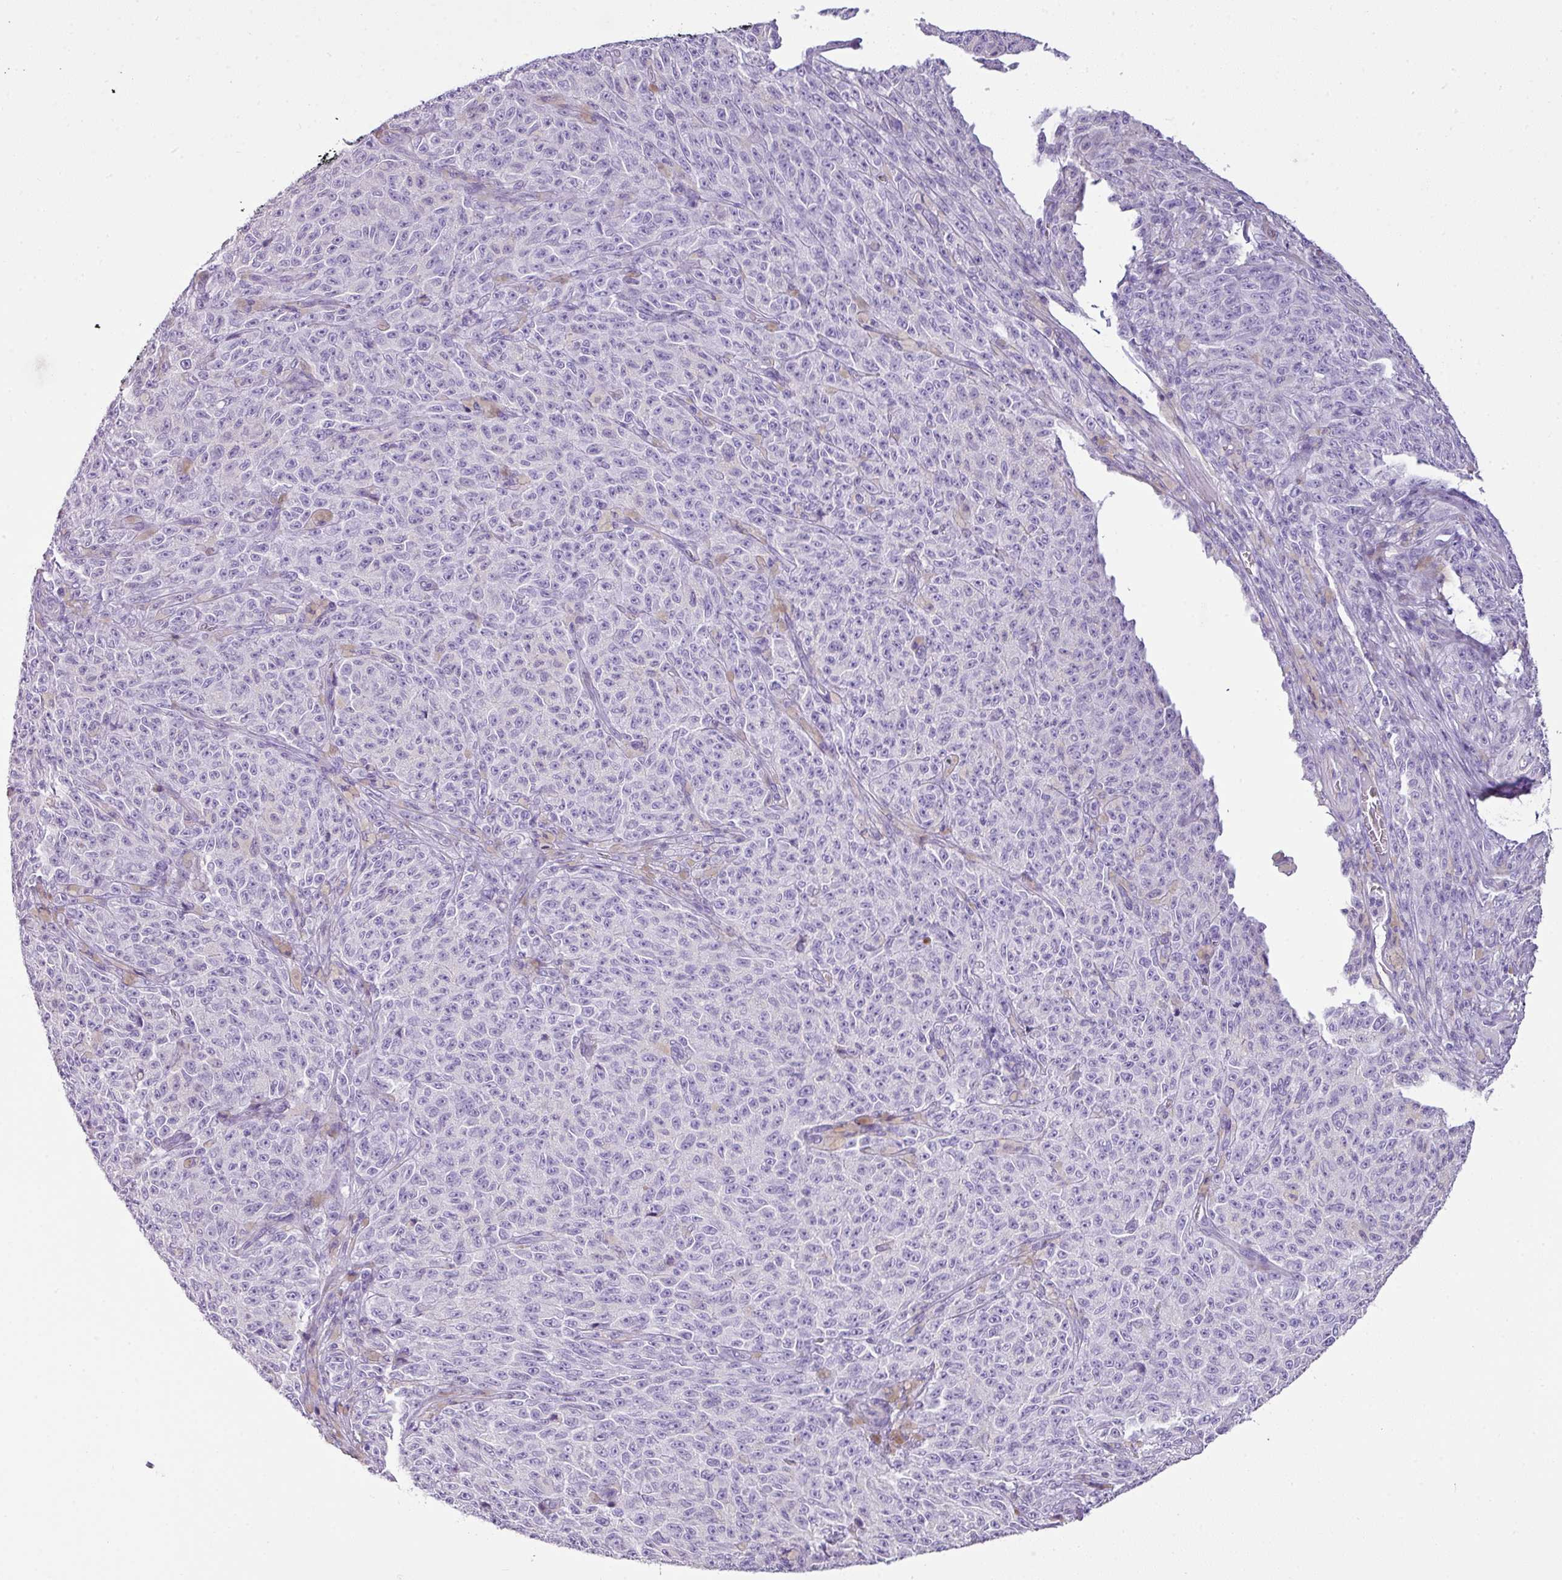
{"staining": {"intensity": "negative", "quantity": "none", "location": "none"}, "tissue": "melanoma", "cell_type": "Tumor cells", "image_type": "cancer", "snomed": [{"axis": "morphology", "description": "Malignant melanoma, NOS"}, {"axis": "topography", "description": "Skin"}], "caption": "Immunohistochemistry (IHC) histopathology image of neoplastic tissue: malignant melanoma stained with DAB shows no significant protein positivity in tumor cells.", "gene": "ENSG00000273748", "patient": {"sex": "female", "age": 82}}